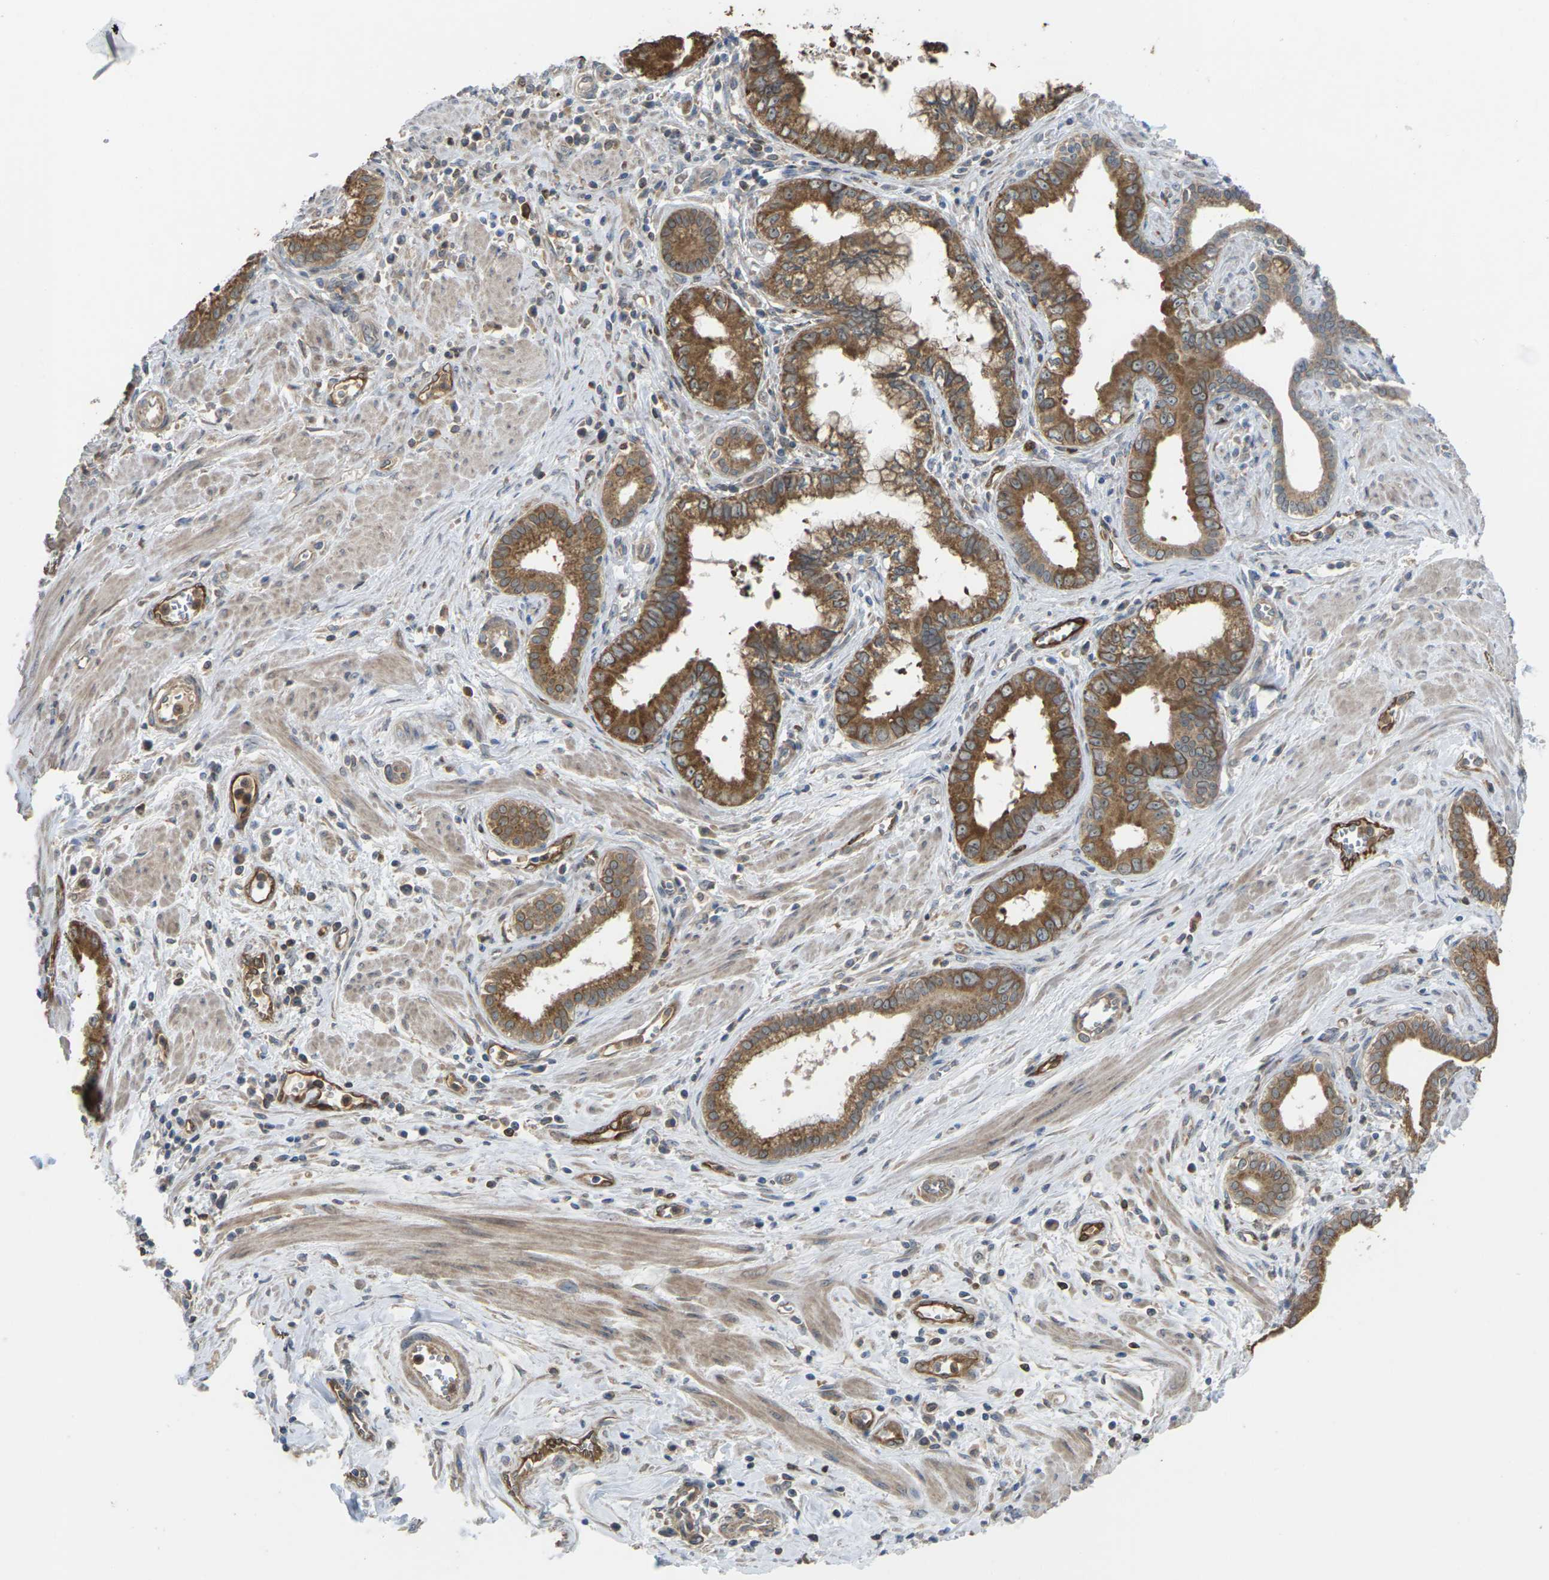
{"staining": {"intensity": "moderate", "quantity": ">75%", "location": "cytoplasmic/membranous"}, "tissue": "pancreatic cancer", "cell_type": "Tumor cells", "image_type": "cancer", "snomed": [{"axis": "morphology", "description": "Normal tissue, NOS"}, {"axis": "topography", "description": "Lymph node"}], "caption": "Human pancreatic cancer stained with a brown dye reveals moderate cytoplasmic/membranous positive positivity in about >75% of tumor cells.", "gene": "TIAM1", "patient": {"sex": "male", "age": 50}}